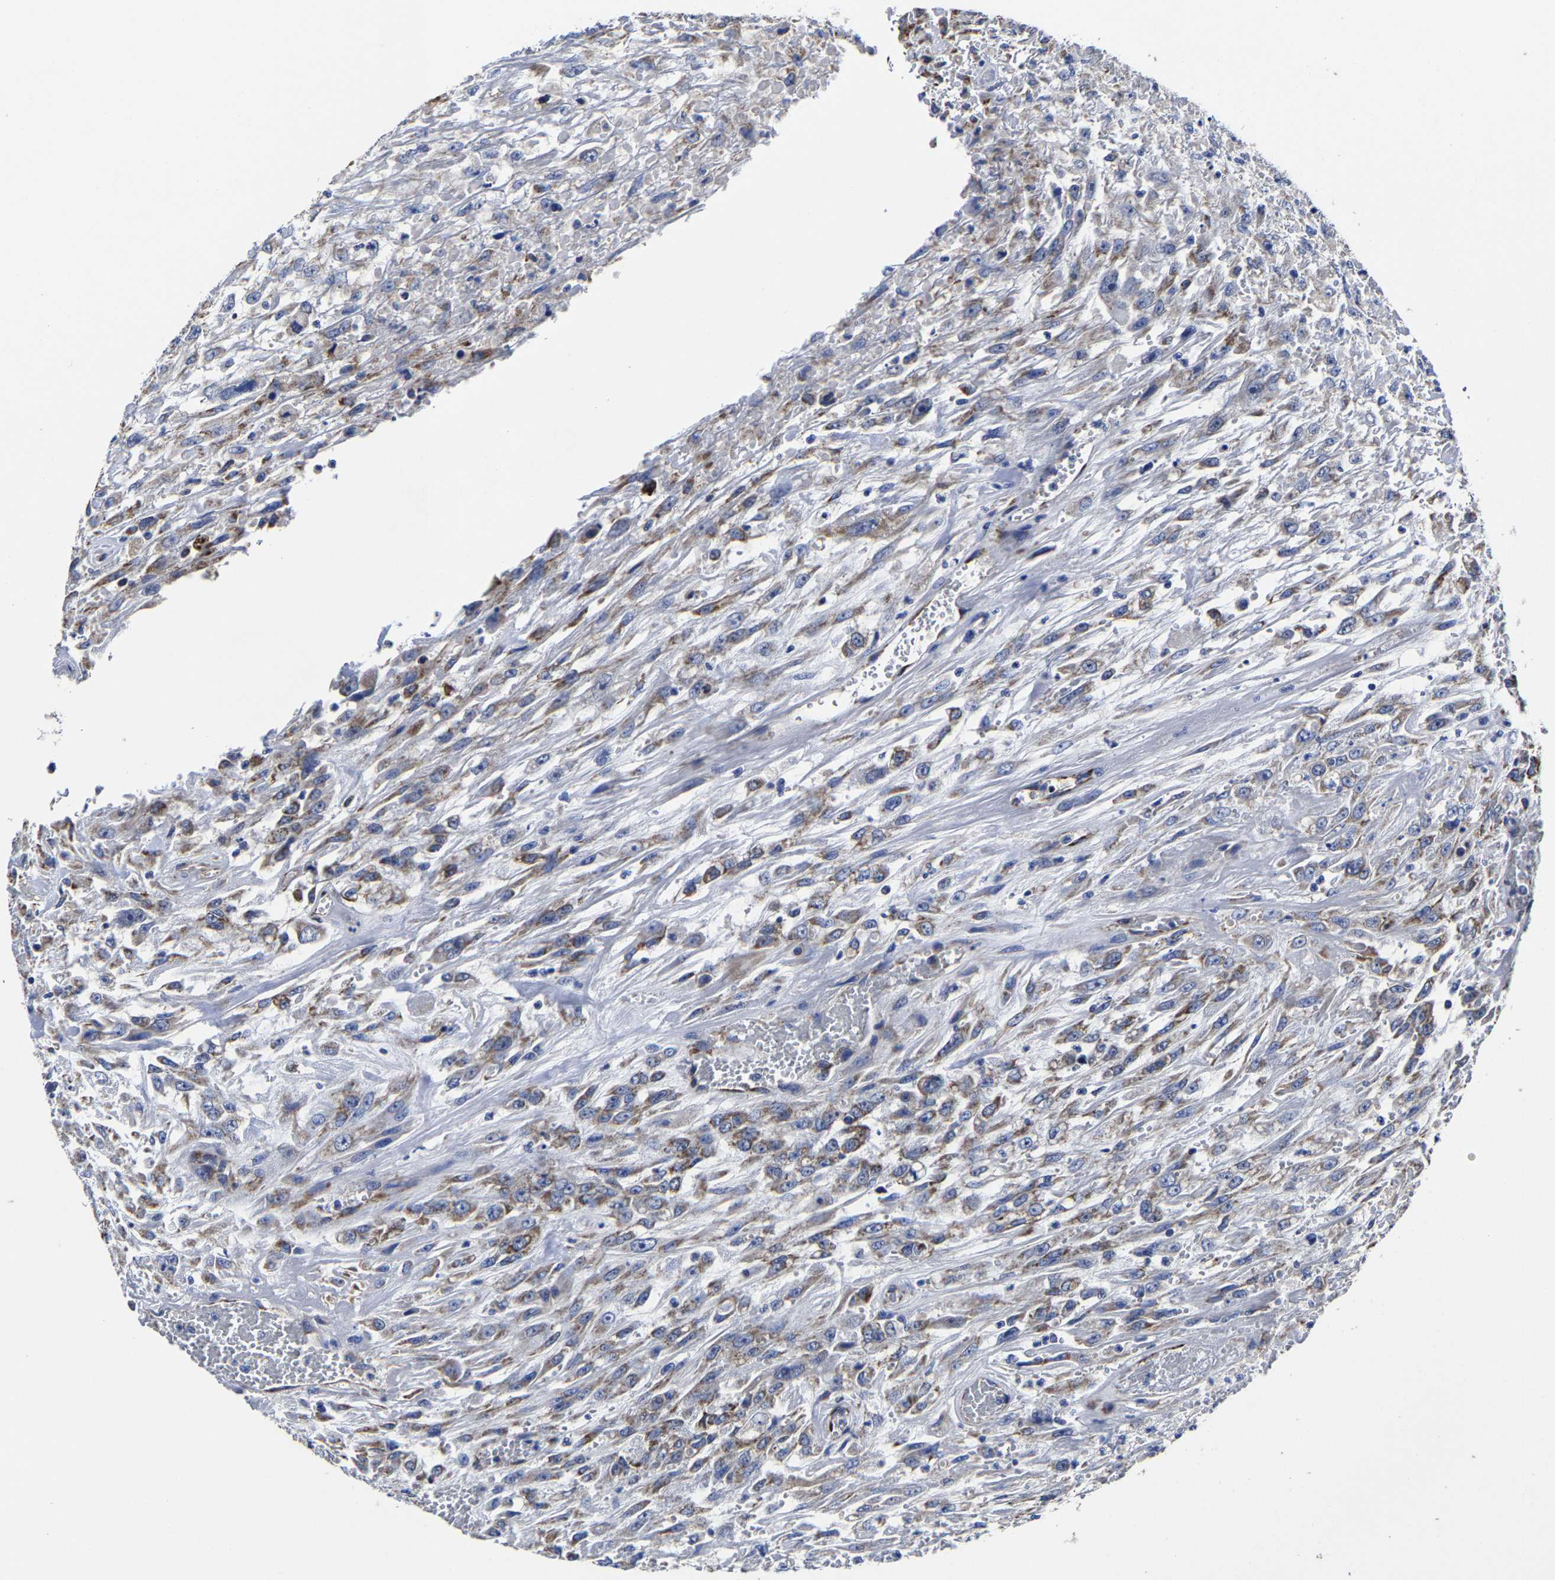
{"staining": {"intensity": "moderate", "quantity": "25%-75%", "location": "cytoplasmic/membranous"}, "tissue": "urothelial cancer", "cell_type": "Tumor cells", "image_type": "cancer", "snomed": [{"axis": "morphology", "description": "Urothelial carcinoma, High grade"}, {"axis": "topography", "description": "Urinary bladder"}], "caption": "A histopathology image of human high-grade urothelial carcinoma stained for a protein displays moderate cytoplasmic/membranous brown staining in tumor cells.", "gene": "AASS", "patient": {"sex": "male", "age": 46}}